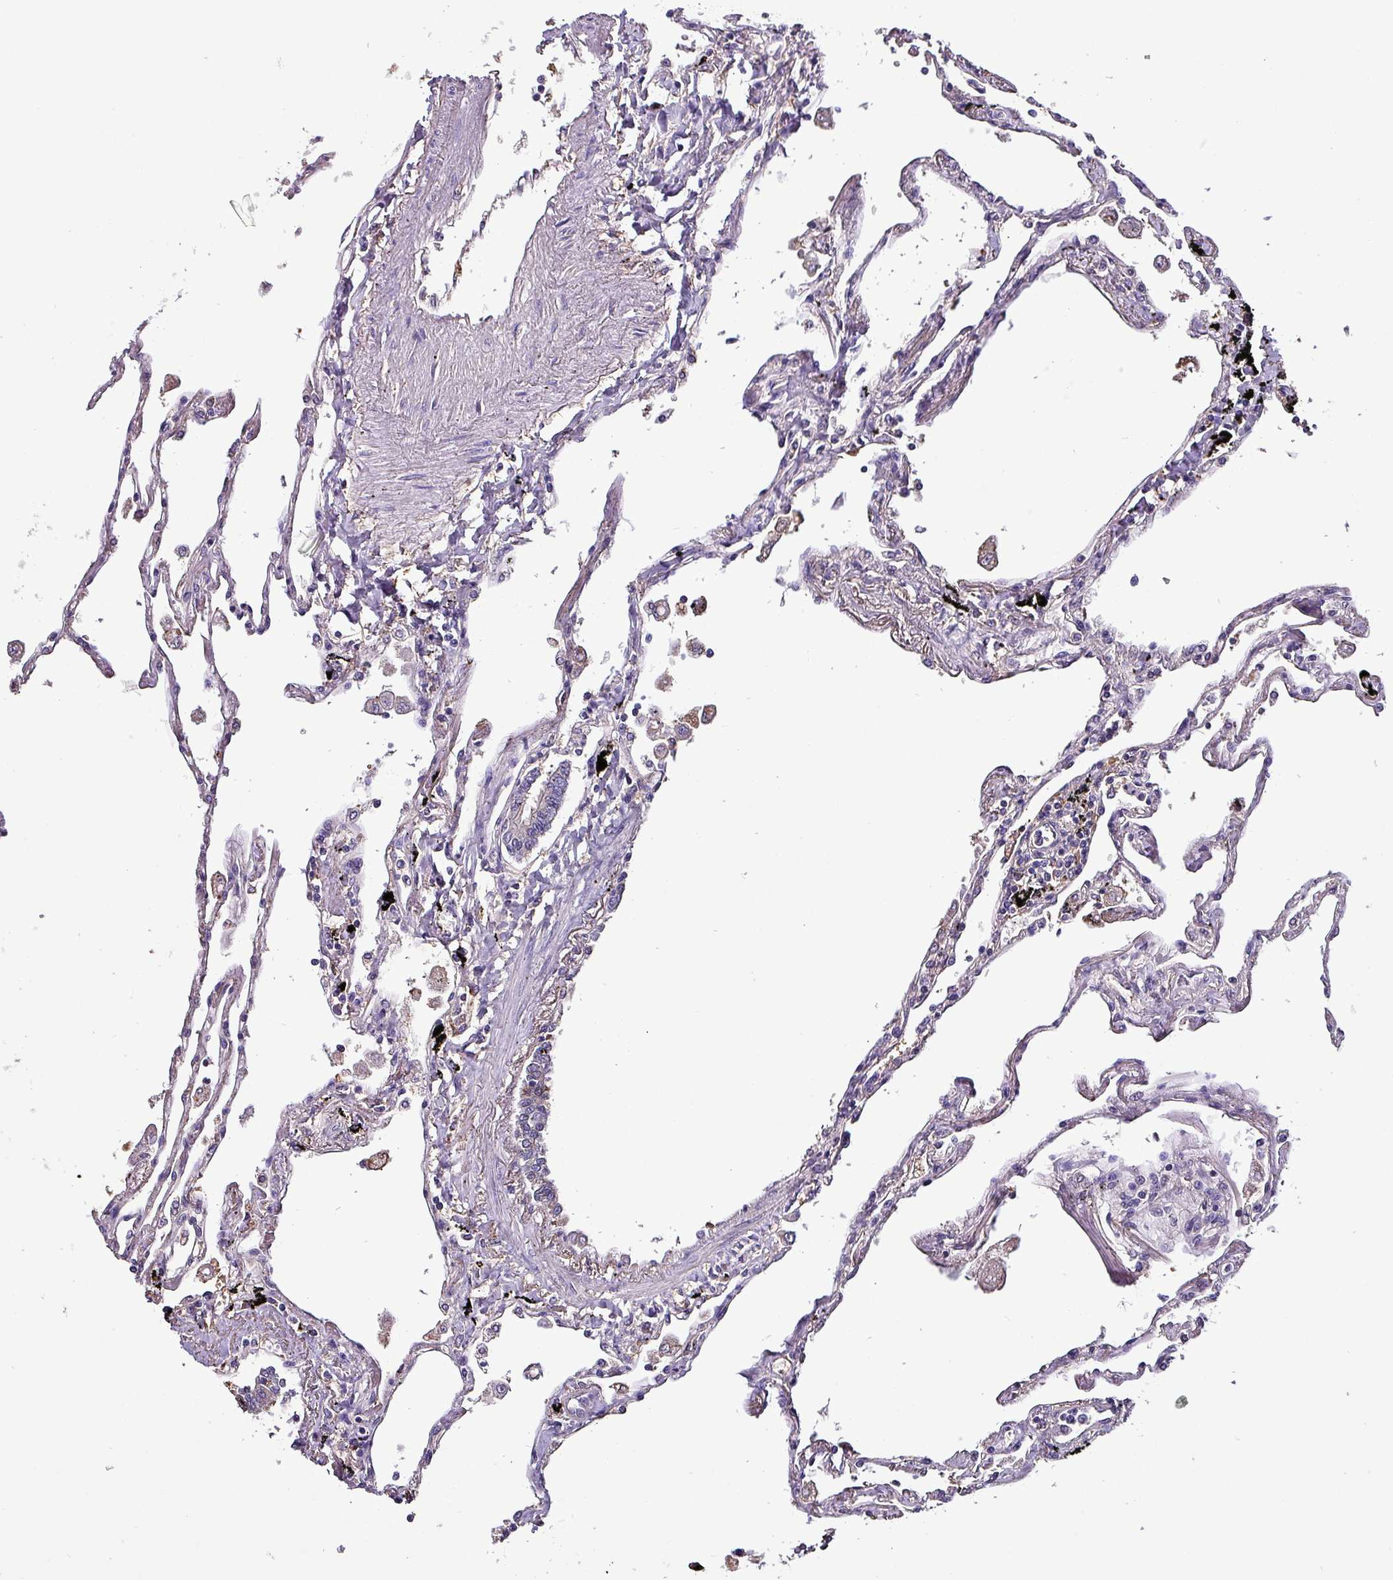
{"staining": {"intensity": "negative", "quantity": "none", "location": "none"}, "tissue": "lung", "cell_type": "Alveolar cells", "image_type": "normal", "snomed": [{"axis": "morphology", "description": "Normal tissue, NOS"}, {"axis": "topography", "description": "Lung"}], "caption": "Photomicrograph shows no protein staining in alveolar cells of normal lung.", "gene": "HTRA4", "patient": {"sex": "female", "age": 67}}